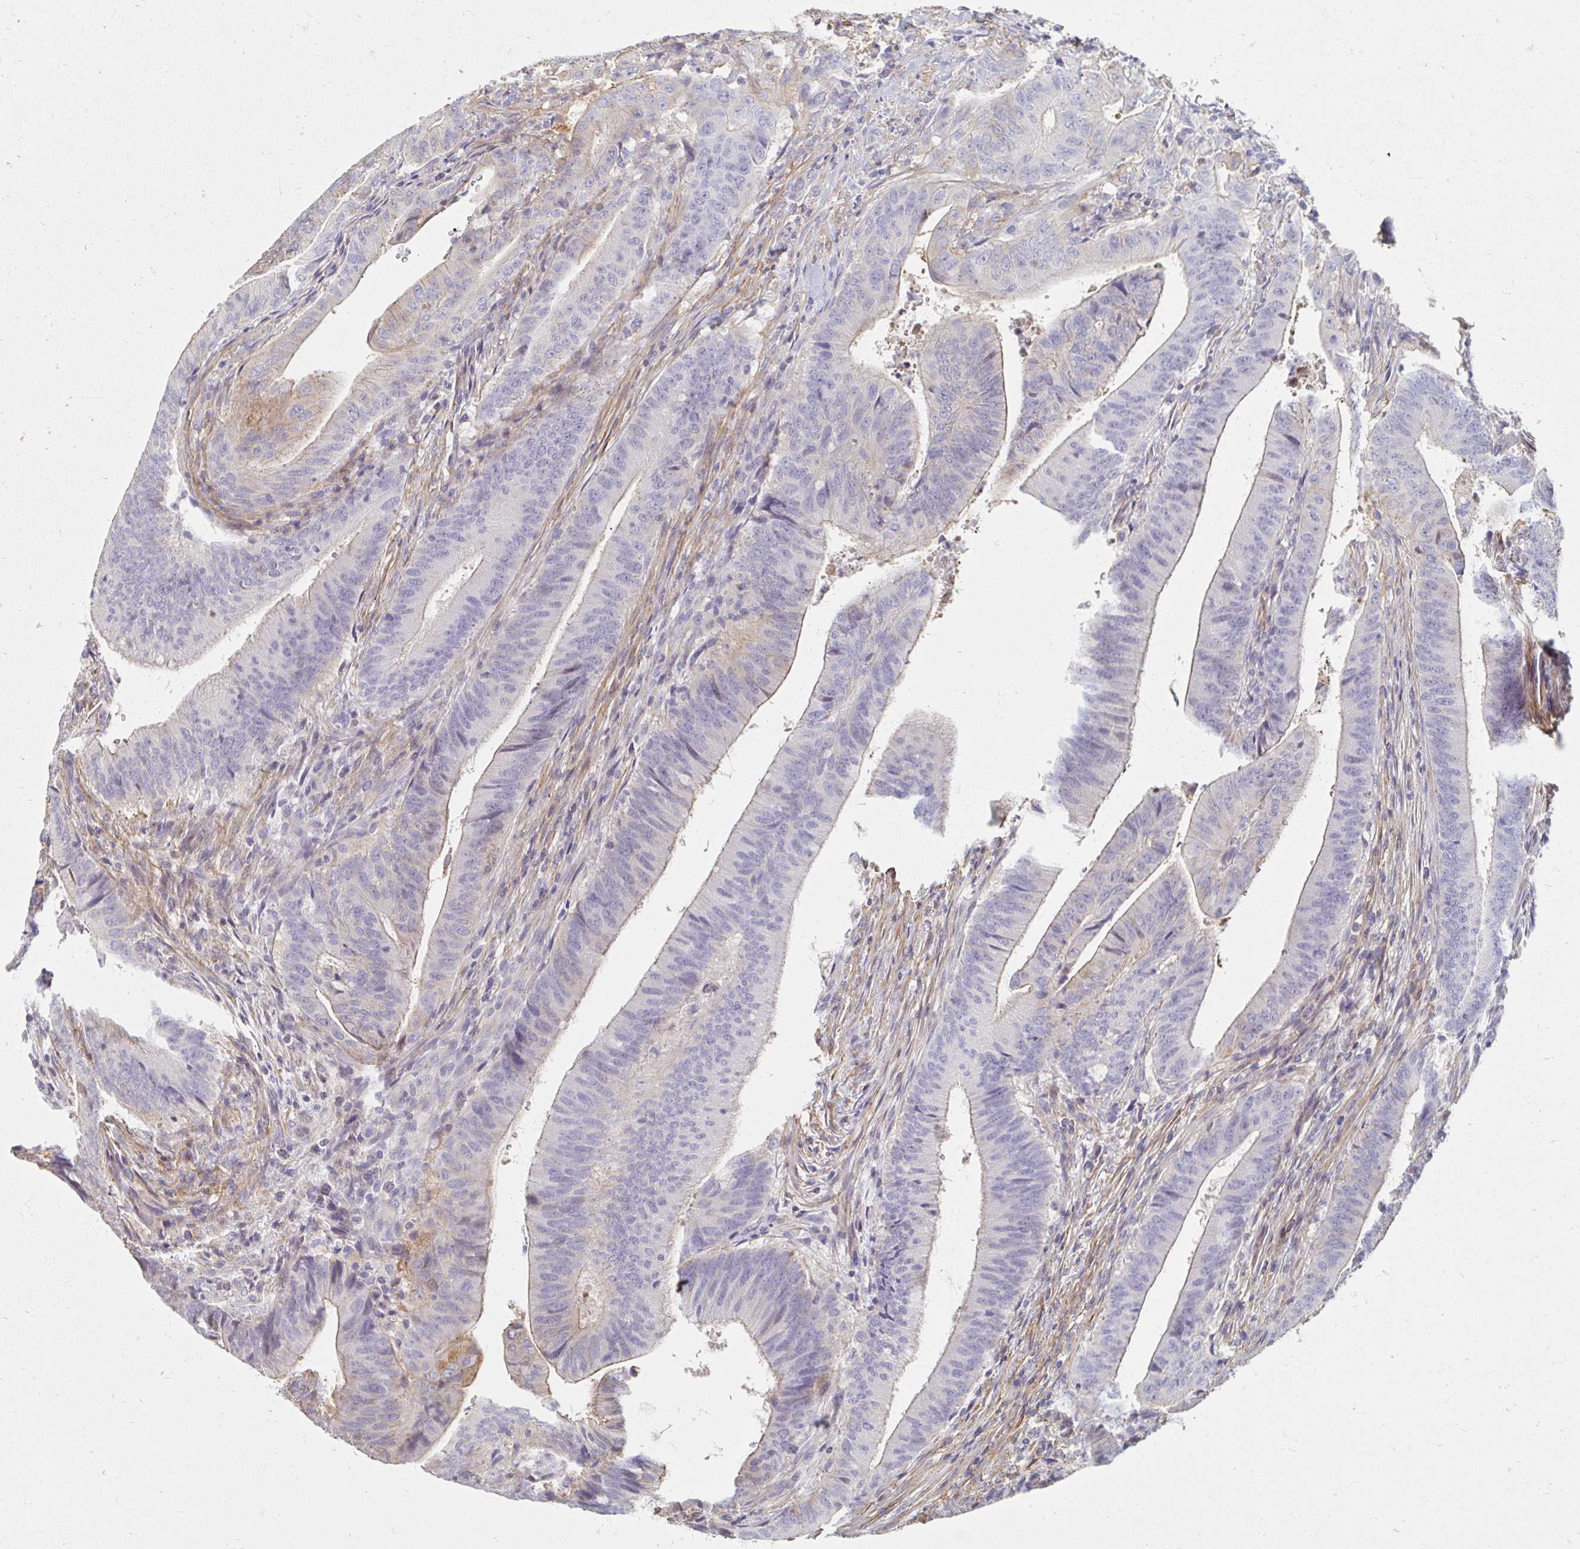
{"staining": {"intensity": "weak", "quantity": "<25%", "location": "cytoplasmic/membranous"}, "tissue": "colorectal cancer", "cell_type": "Tumor cells", "image_type": "cancer", "snomed": [{"axis": "morphology", "description": "Adenocarcinoma, NOS"}, {"axis": "topography", "description": "Colon"}], "caption": "Image shows no significant protein positivity in tumor cells of colorectal adenocarcinoma. (DAB immunohistochemistry (IHC) with hematoxylin counter stain).", "gene": "MYLK2", "patient": {"sex": "female", "age": 43}}